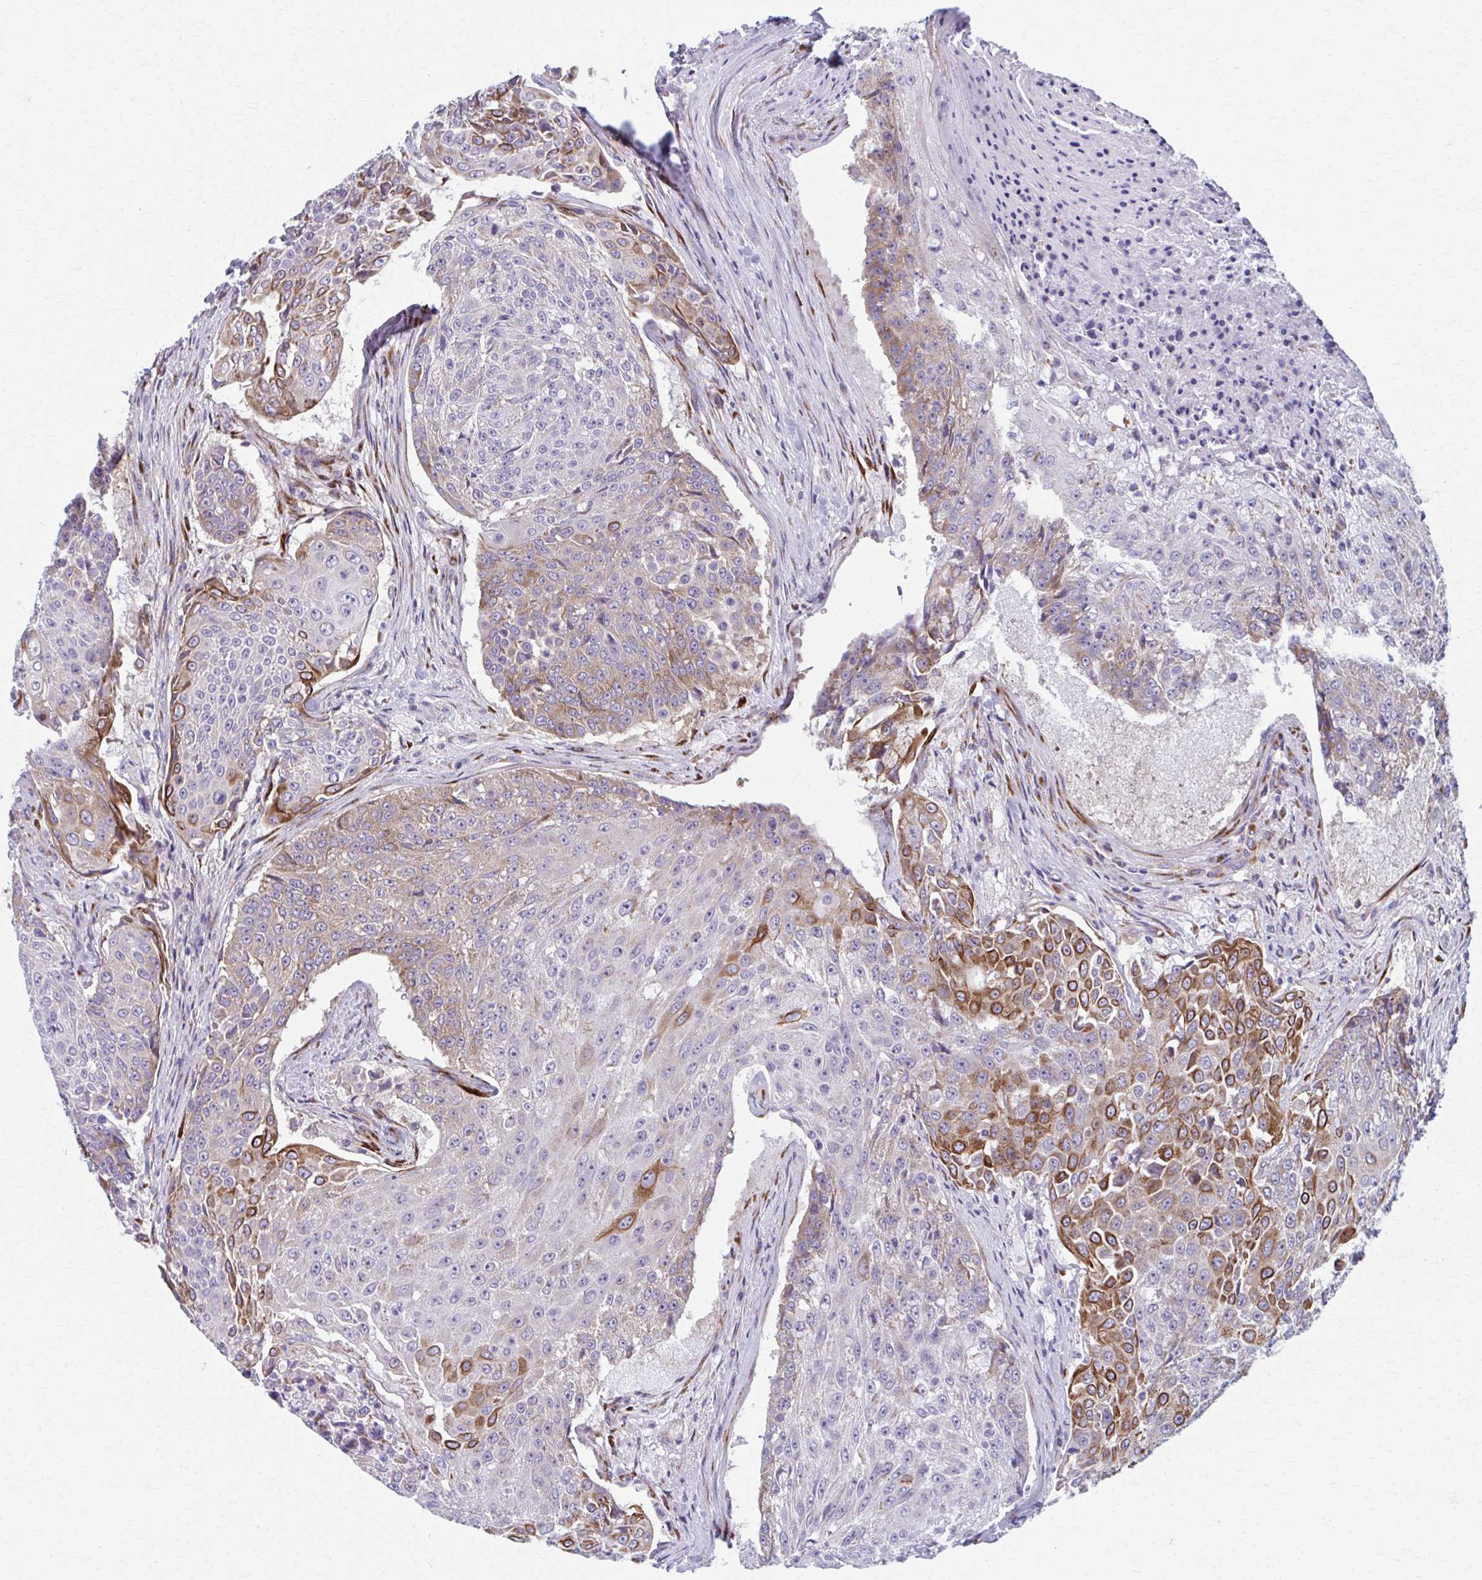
{"staining": {"intensity": "strong", "quantity": "<25%", "location": "cytoplasmic/membranous"}, "tissue": "urothelial cancer", "cell_type": "Tumor cells", "image_type": "cancer", "snomed": [{"axis": "morphology", "description": "Urothelial carcinoma, High grade"}, {"axis": "topography", "description": "Urinary bladder"}], "caption": "Strong cytoplasmic/membranous positivity for a protein is seen in approximately <25% of tumor cells of urothelial cancer using IHC.", "gene": "SPATS2L", "patient": {"sex": "female", "age": 63}}